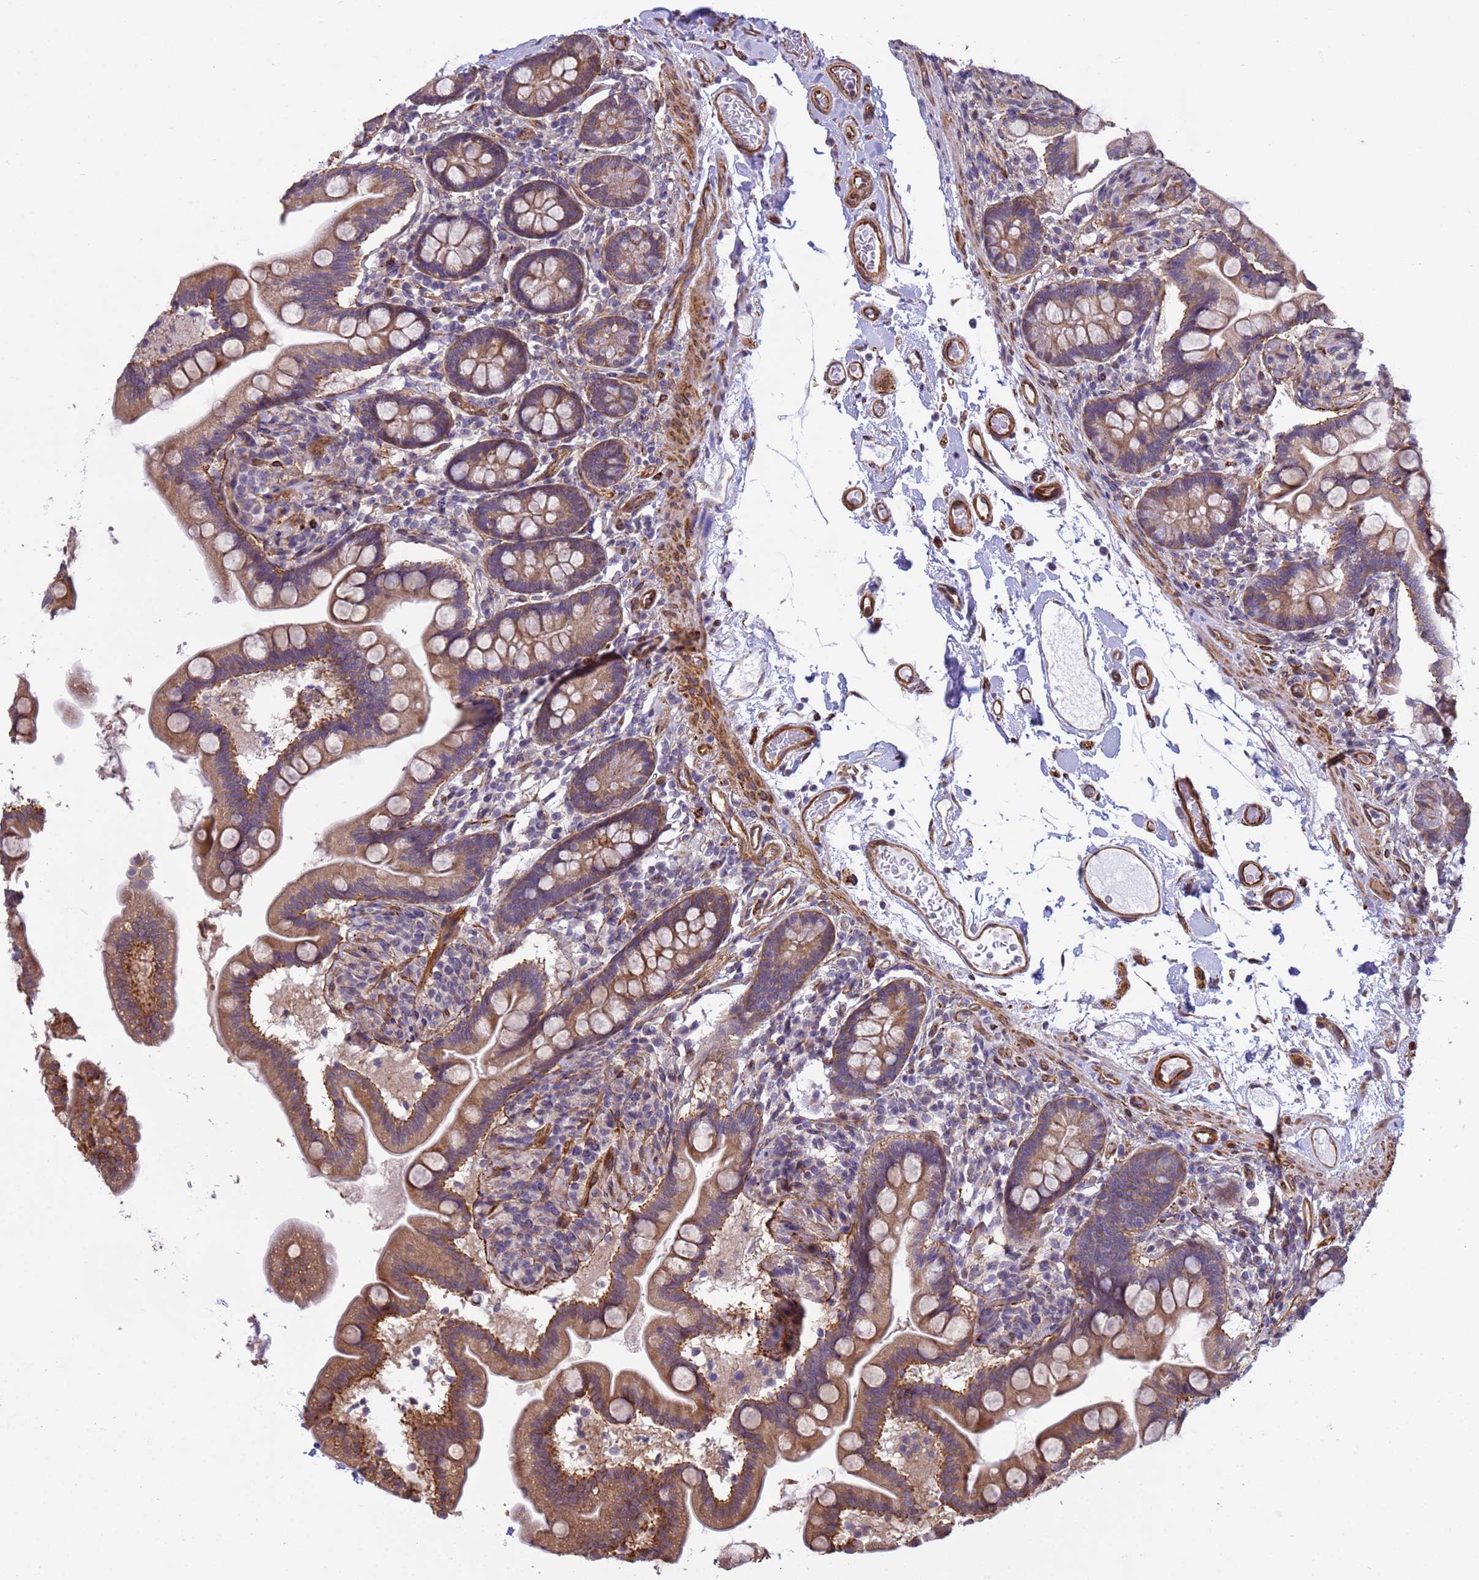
{"staining": {"intensity": "moderate", "quantity": ">75%", "location": "cytoplasmic/membranous"}, "tissue": "small intestine", "cell_type": "Glandular cells", "image_type": "normal", "snomed": [{"axis": "morphology", "description": "Normal tissue, NOS"}, {"axis": "topography", "description": "Small intestine"}], "caption": "DAB immunohistochemical staining of normal human small intestine demonstrates moderate cytoplasmic/membranous protein staining in about >75% of glandular cells. (brown staining indicates protein expression, while blue staining denotes nuclei).", "gene": "ITGB4", "patient": {"sex": "female", "age": 64}}